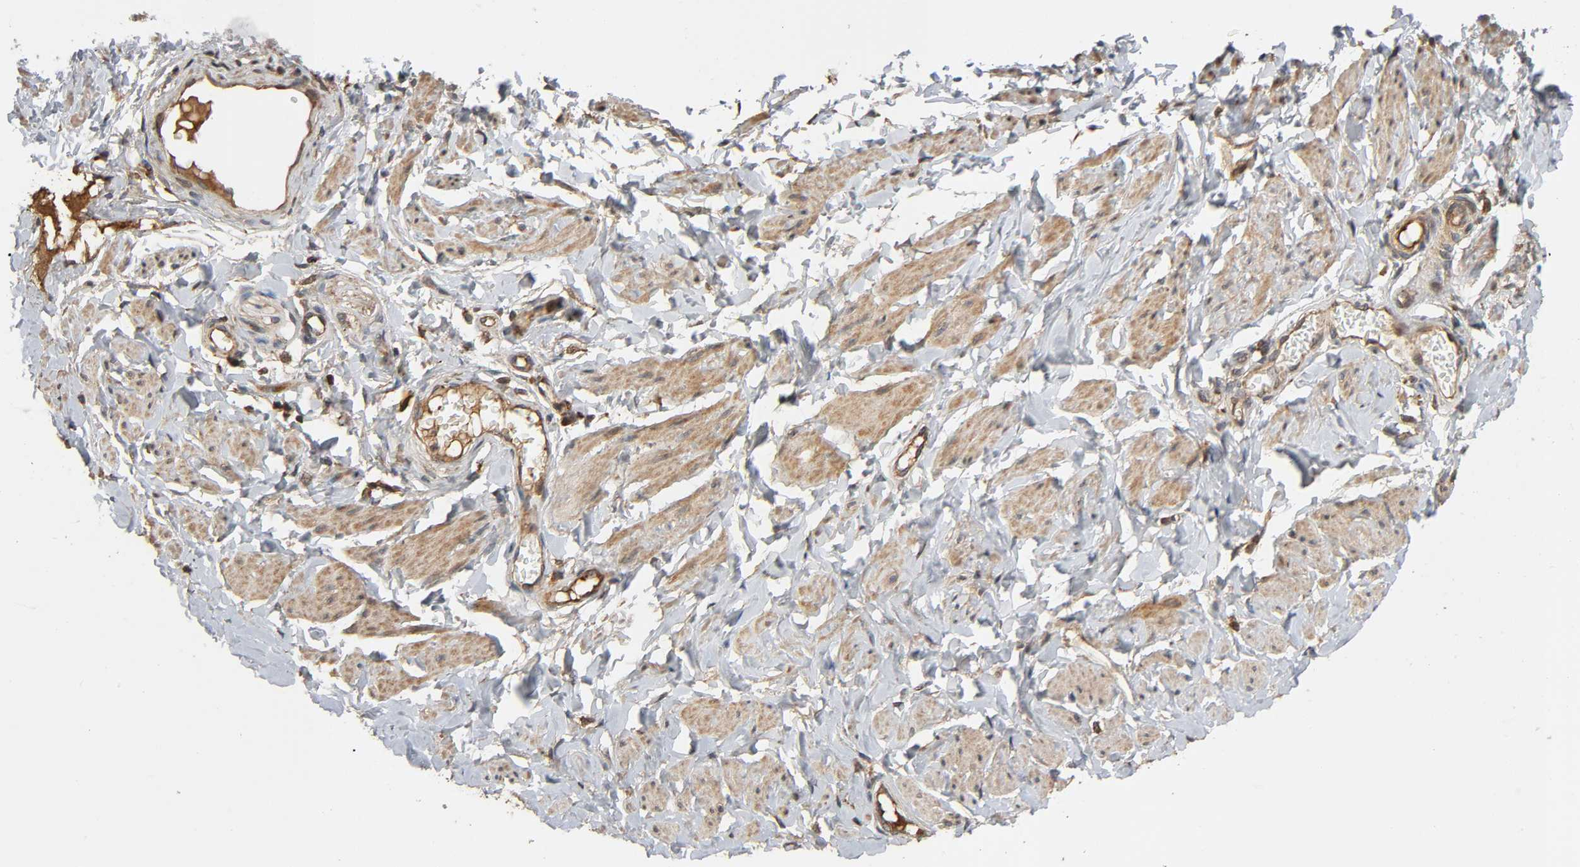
{"staining": {"intensity": "moderate", "quantity": "25%-75%", "location": "cytoplasmic/membranous"}, "tissue": "vagina", "cell_type": "Squamous epithelial cells", "image_type": "normal", "snomed": [{"axis": "morphology", "description": "Normal tissue, NOS"}, {"axis": "topography", "description": "Vagina"}], "caption": "This histopathology image exhibits unremarkable vagina stained with IHC to label a protein in brown. The cytoplasmic/membranous of squamous epithelial cells show moderate positivity for the protein. Nuclei are counter-stained blue.", "gene": "MAP3K8", "patient": {"sex": "female", "age": 55}}